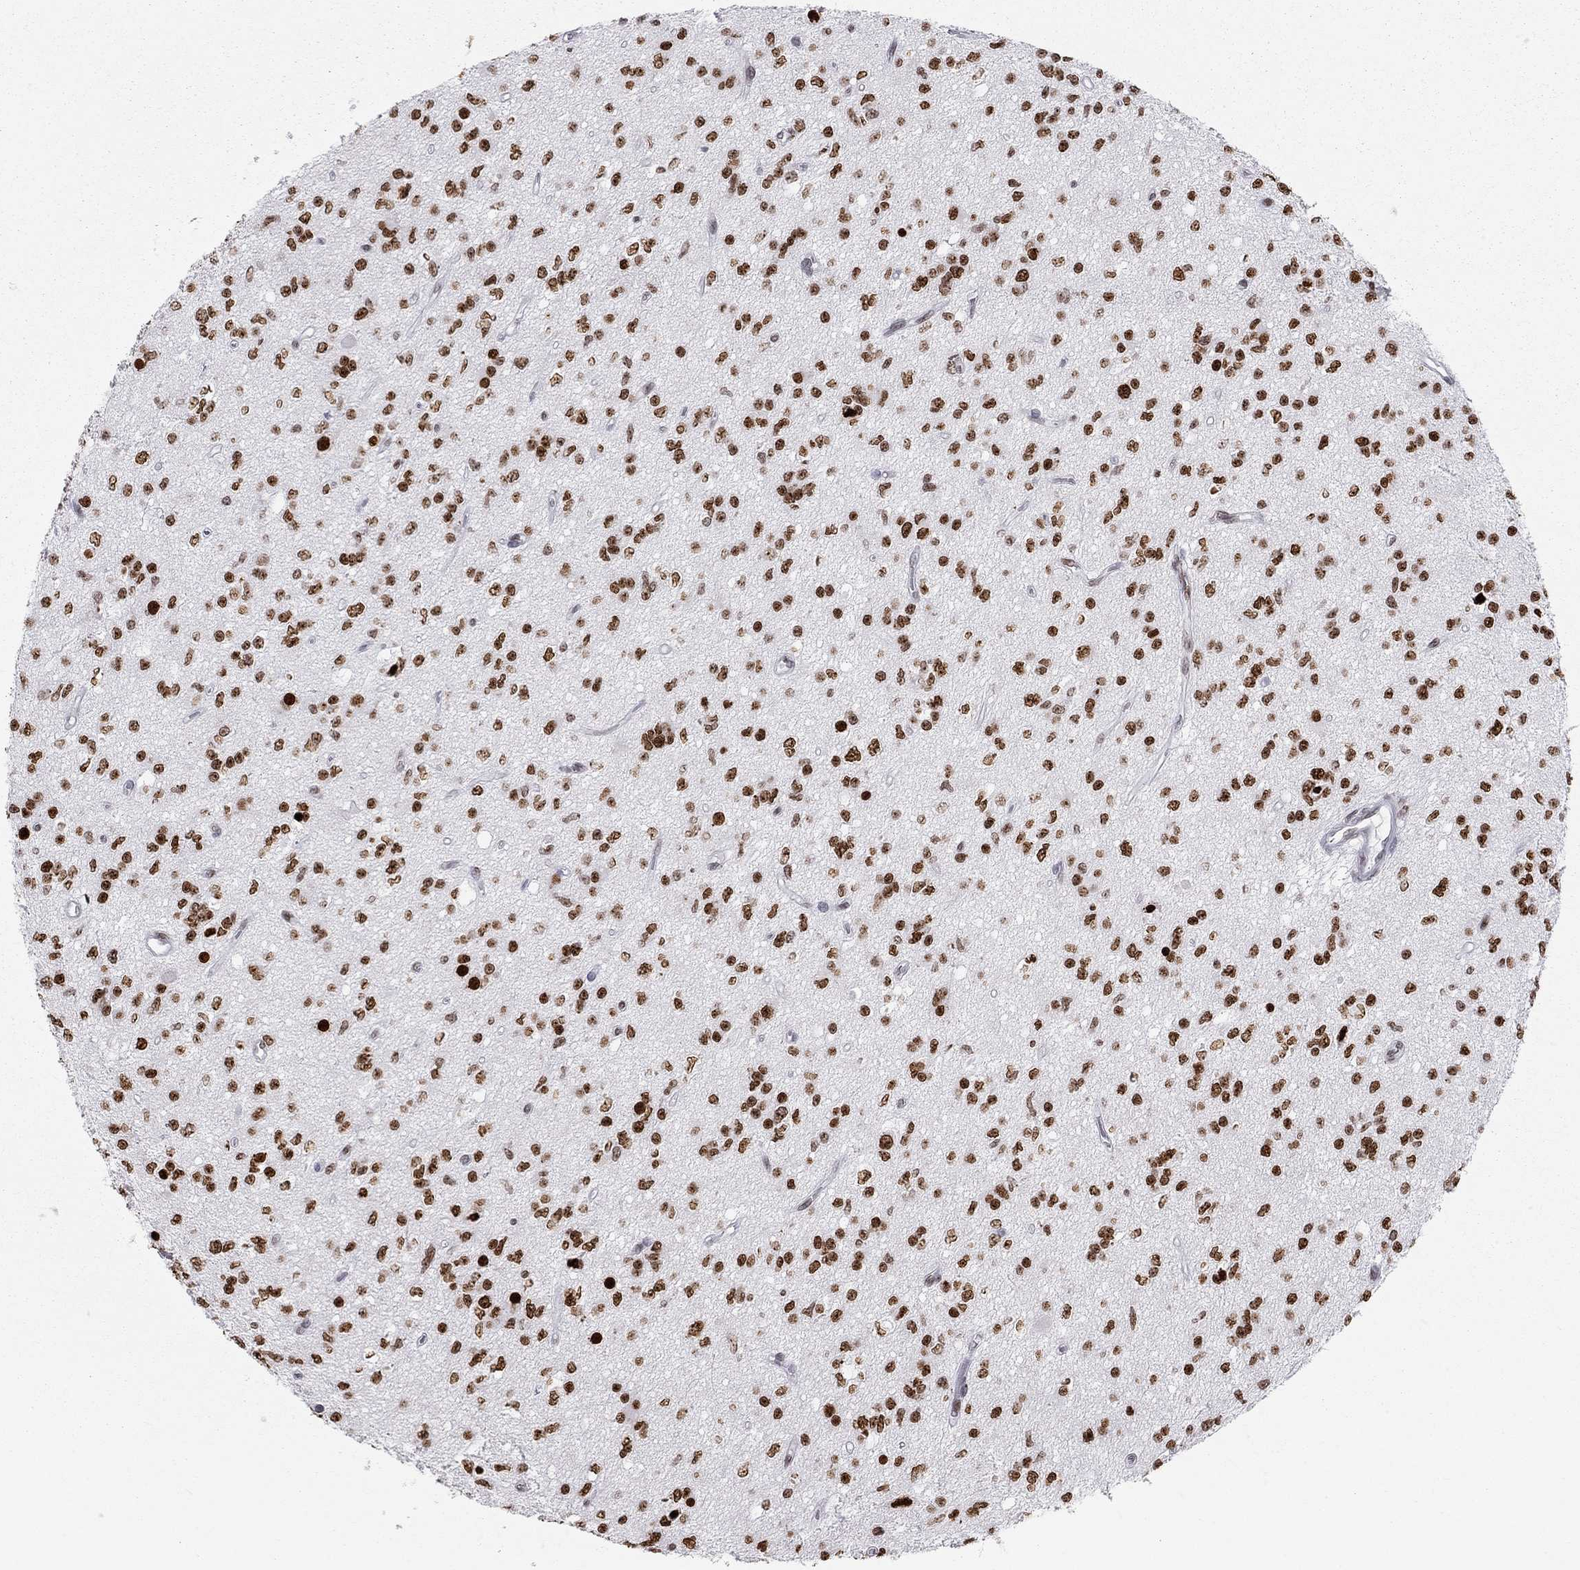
{"staining": {"intensity": "strong", "quantity": ">75%", "location": "nuclear"}, "tissue": "glioma", "cell_type": "Tumor cells", "image_type": "cancer", "snomed": [{"axis": "morphology", "description": "Glioma, malignant, Low grade"}, {"axis": "topography", "description": "Brain"}], "caption": "About >75% of tumor cells in glioma demonstrate strong nuclear protein expression as visualized by brown immunohistochemical staining.", "gene": "H2AX", "patient": {"sex": "female", "age": 45}}